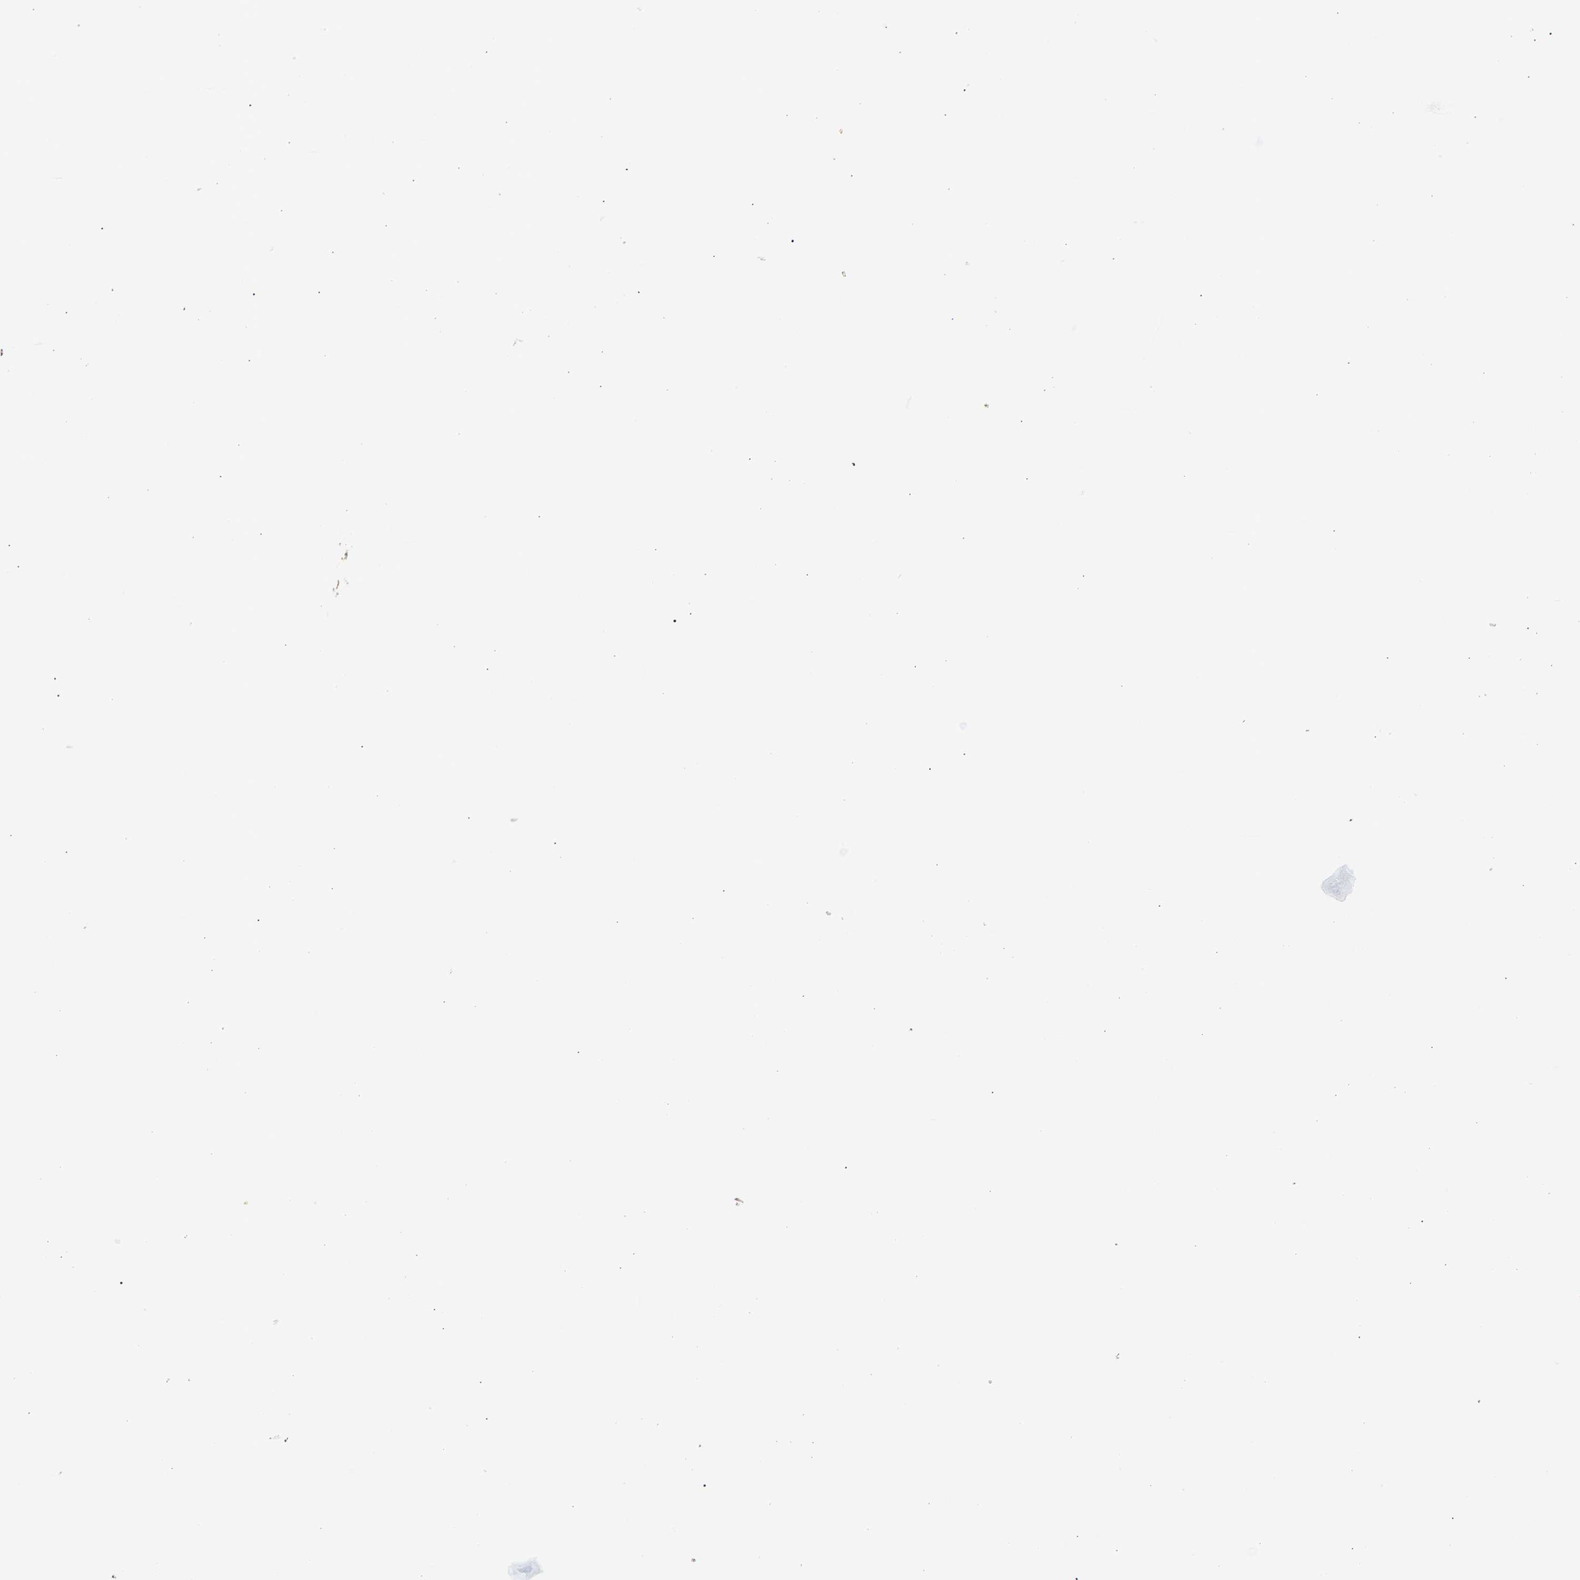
{"staining": {"intensity": "moderate", "quantity": "25%-75%", "location": "cytoplasmic/membranous"}, "tissue": "parathyroid gland", "cell_type": "Glandular cells", "image_type": "normal", "snomed": [{"axis": "morphology", "description": "Normal tissue, NOS"}, {"axis": "morphology", "description": "Adenoma, NOS"}, {"axis": "topography", "description": "Parathyroid gland"}], "caption": "Brown immunohistochemical staining in normal human parathyroid gland exhibits moderate cytoplasmic/membranous staining in about 25%-75% of glandular cells. The staining is performed using DAB brown chromogen to label protein expression. The nuclei are counter-stained blue using hematoxylin.", "gene": "KRTAP27", "patient": {"sex": "female", "age": 58}}